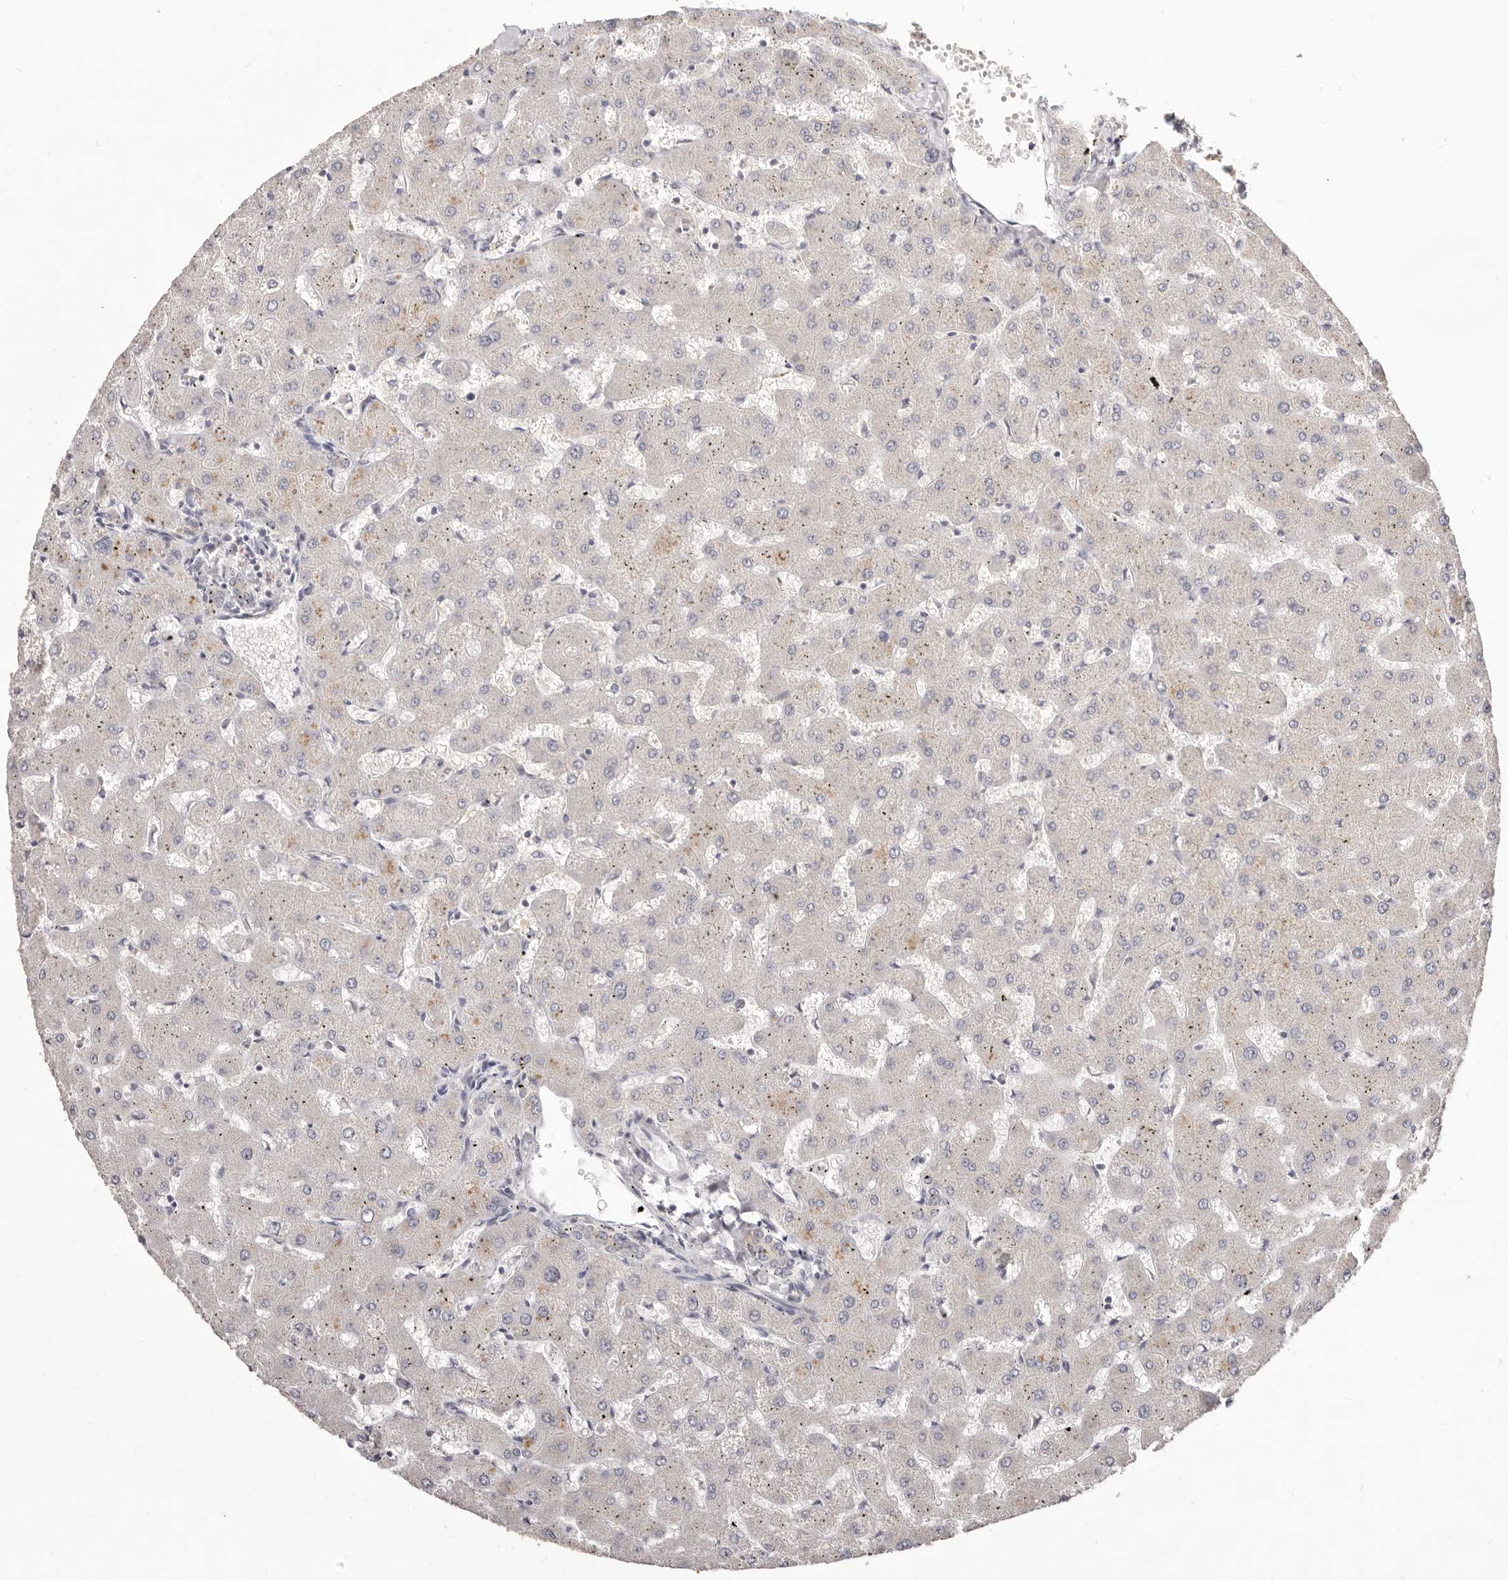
{"staining": {"intensity": "weak", "quantity": "25%-75%", "location": "cytoplasmic/membranous"}, "tissue": "liver", "cell_type": "Cholangiocytes", "image_type": "normal", "snomed": [{"axis": "morphology", "description": "Normal tissue, NOS"}, {"axis": "topography", "description": "Liver"}], "caption": "A brown stain shows weak cytoplasmic/membranous expression of a protein in cholangiocytes of normal human liver. (Brightfield microscopy of DAB IHC at high magnification).", "gene": "TSPAN13", "patient": {"sex": "female", "age": 63}}